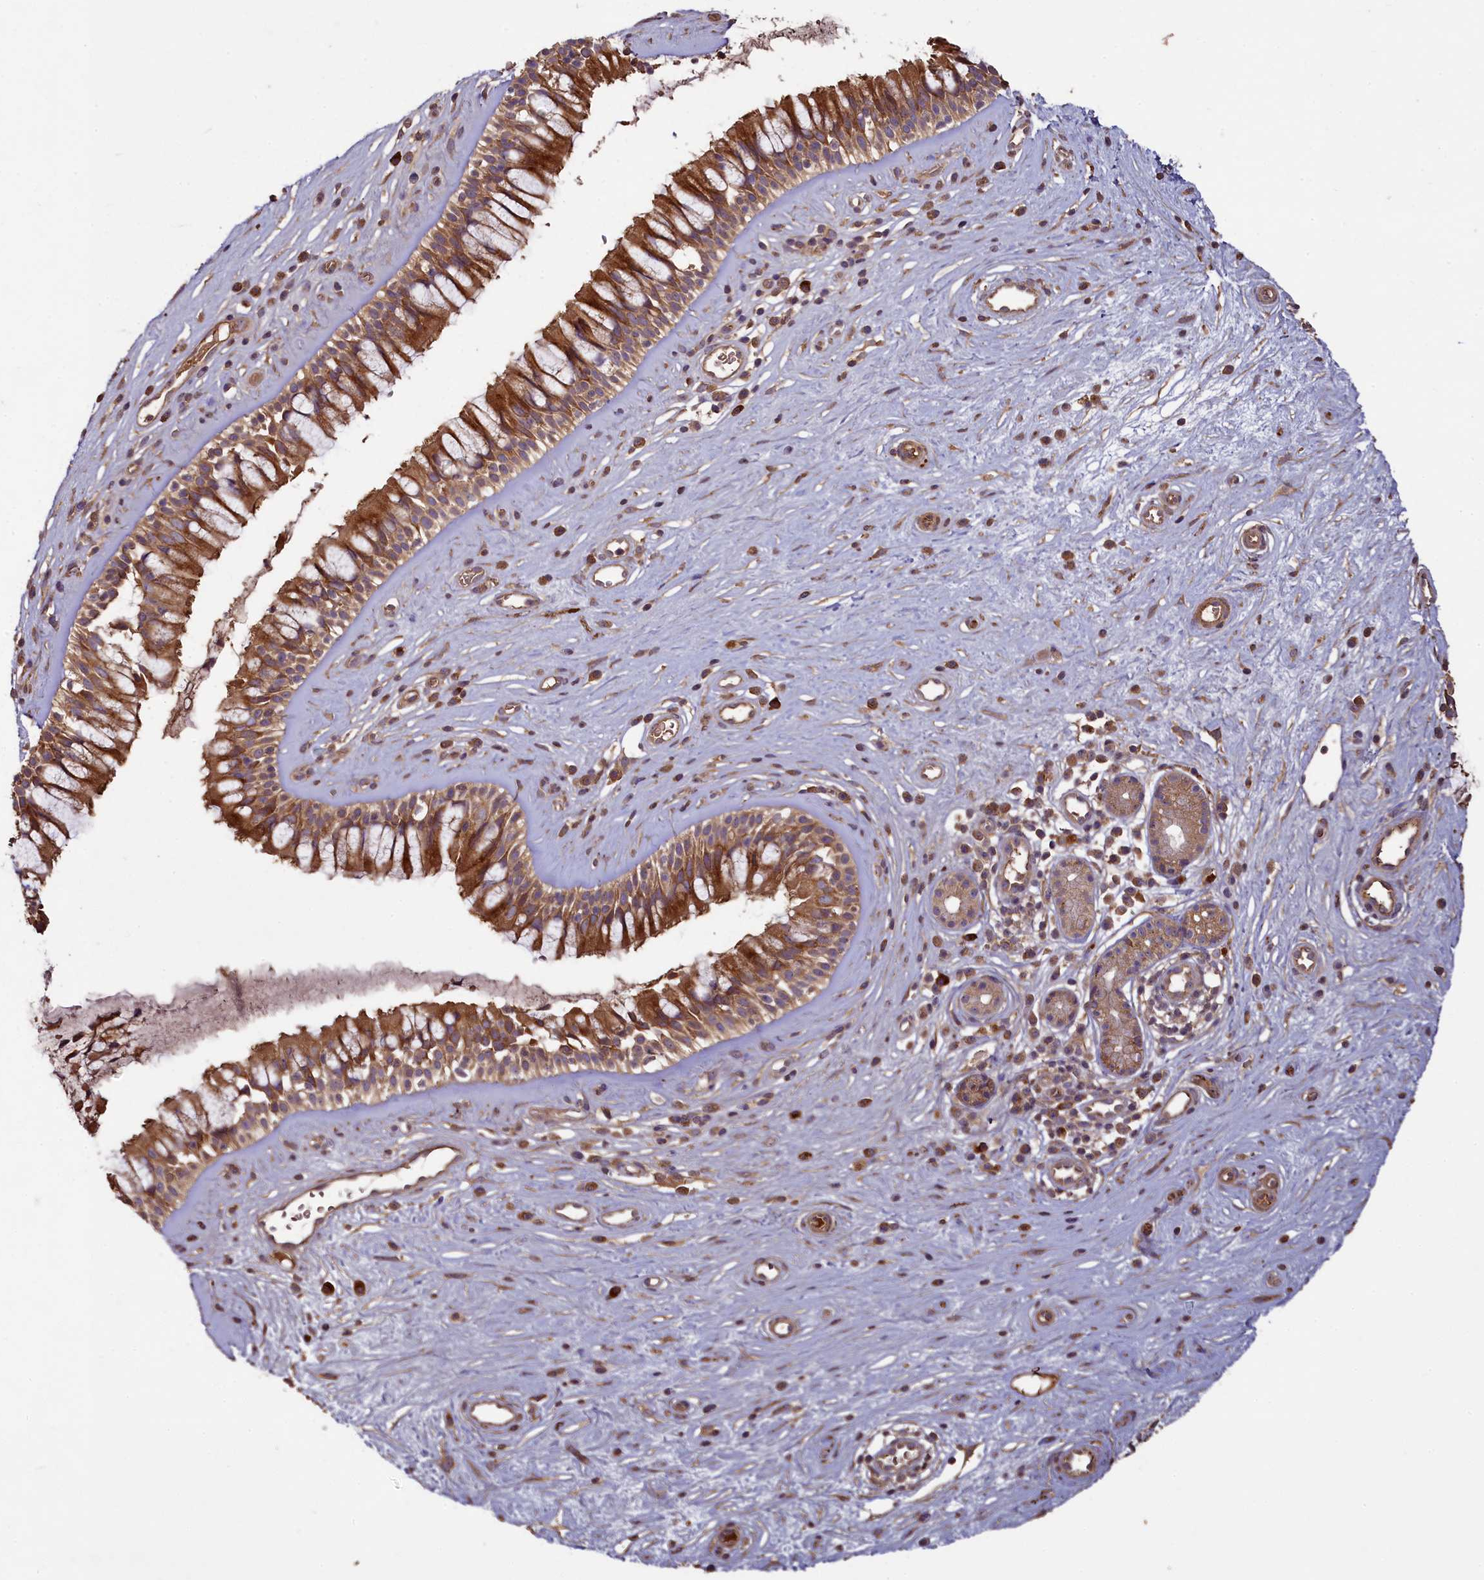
{"staining": {"intensity": "strong", "quantity": ">75%", "location": "cytoplasmic/membranous"}, "tissue": "nasopharynx", "cell_type": "Respiratory epithelial cells", "image_type": "normal", "snomed": [{"axis": "morphology", "description": "Normal tissue, NOS"}, {"axis": "topography", "description": "Nasopharynx"}], "caption": "An immunohistochemistry (IHC) image of unremarkable tissue is shown. Protein staining in brown highlights strong cytoplasmic/membranous positivity in nasopharynx within respiratory epithelial cells.", "gene": "NUDT6", "patient": {"sex": "male", "age": 32}}